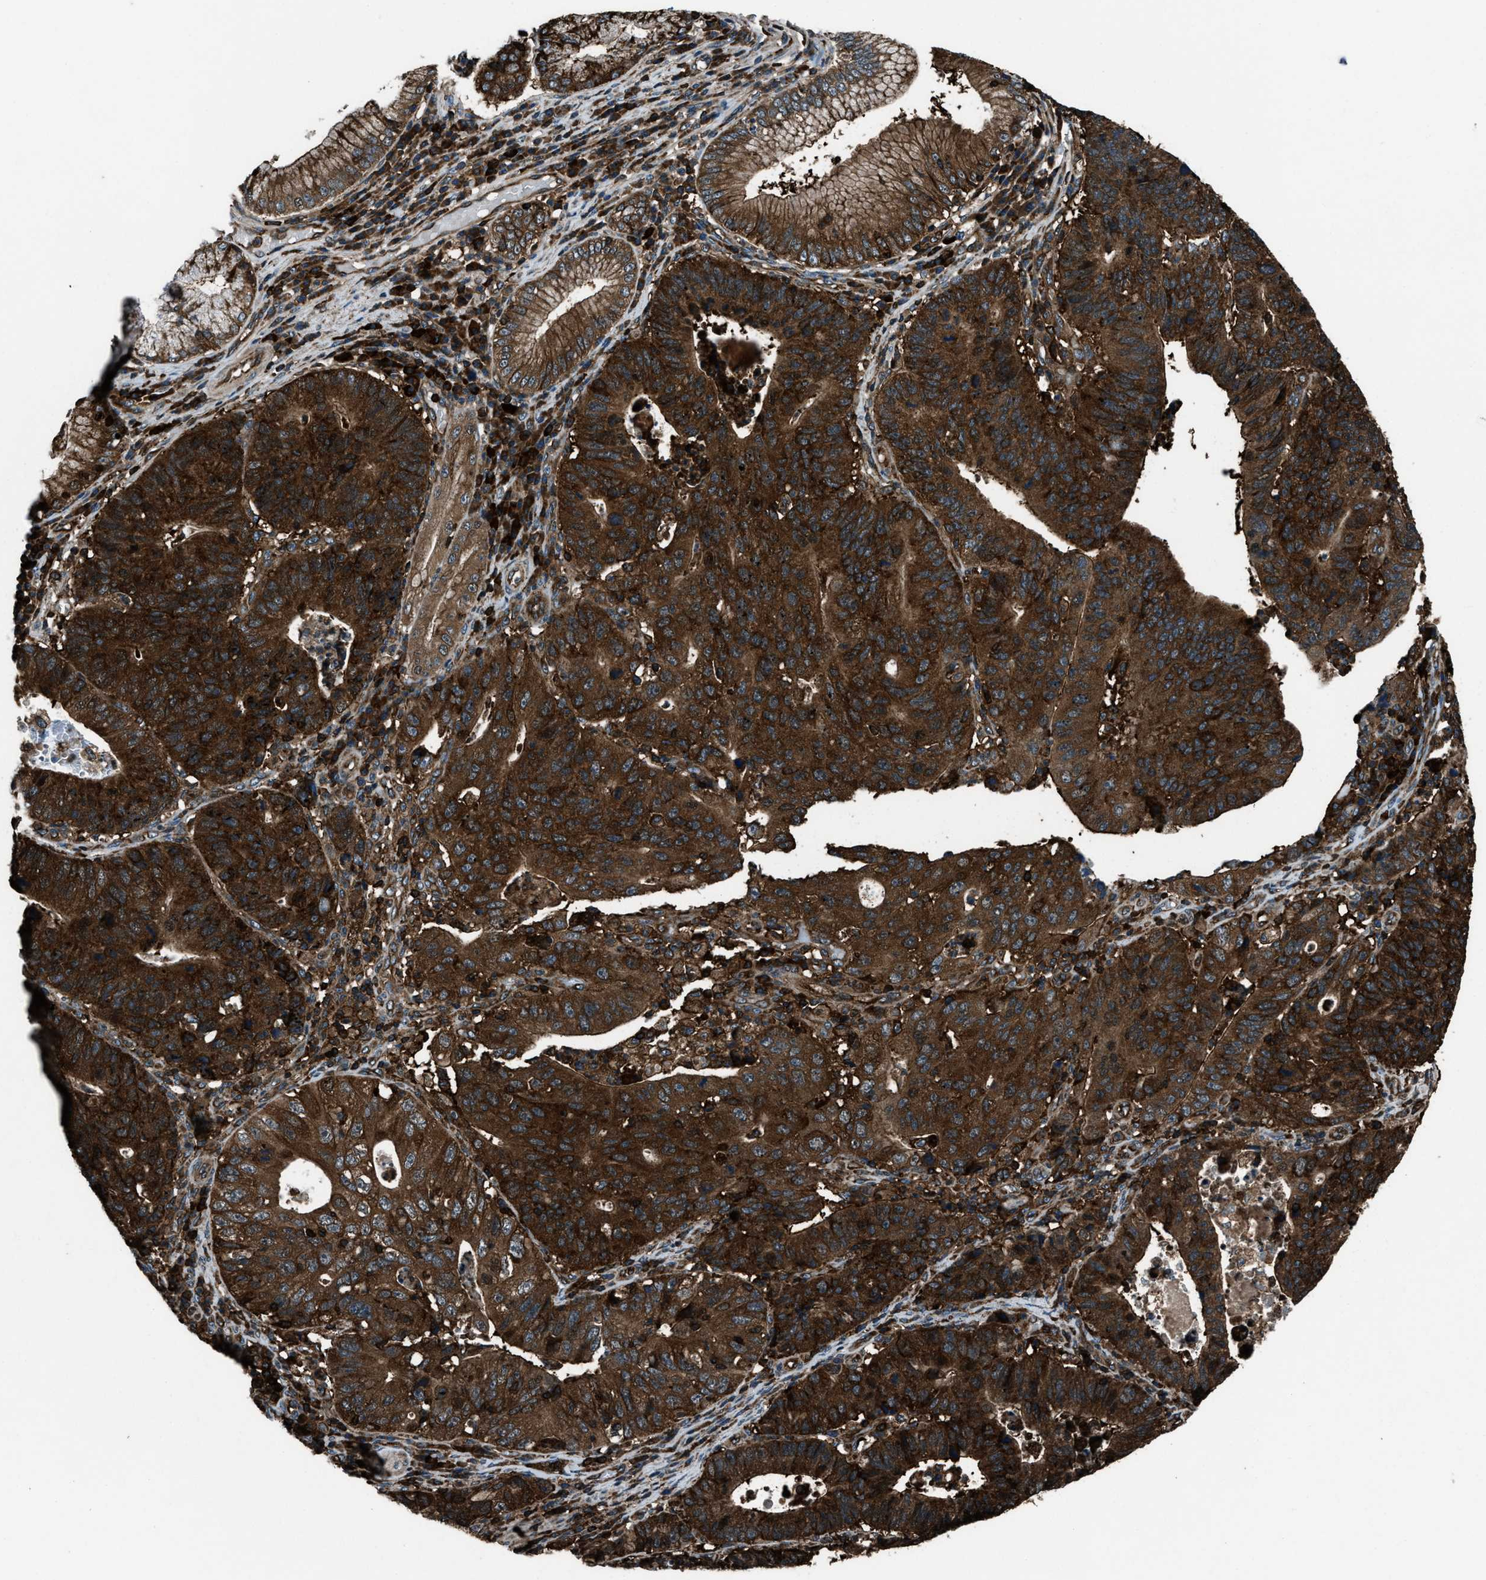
{"staining": {"intensity": "strong", "quantity": ">75%", "location": "cytoplasmic/membranous"}, "tissue": "stomach cancer", "cell_type": "Tumor cells", "image_type": "cancer", "snomed": [{"axis": "morphology", "description": "Adenocarcinoma, NOS"}, {"axis": "topography", "description": "Stomach"}], "caption": "Immunohistochemistry (IHC) image of human stomach cancer stained for a protein (brown), which displays high levels of strong cytoplasmic/membranous expression in approximately >75% of tumor cells.", "gene": "SNX30", "patient": {"sex": "male", "age": 59}}